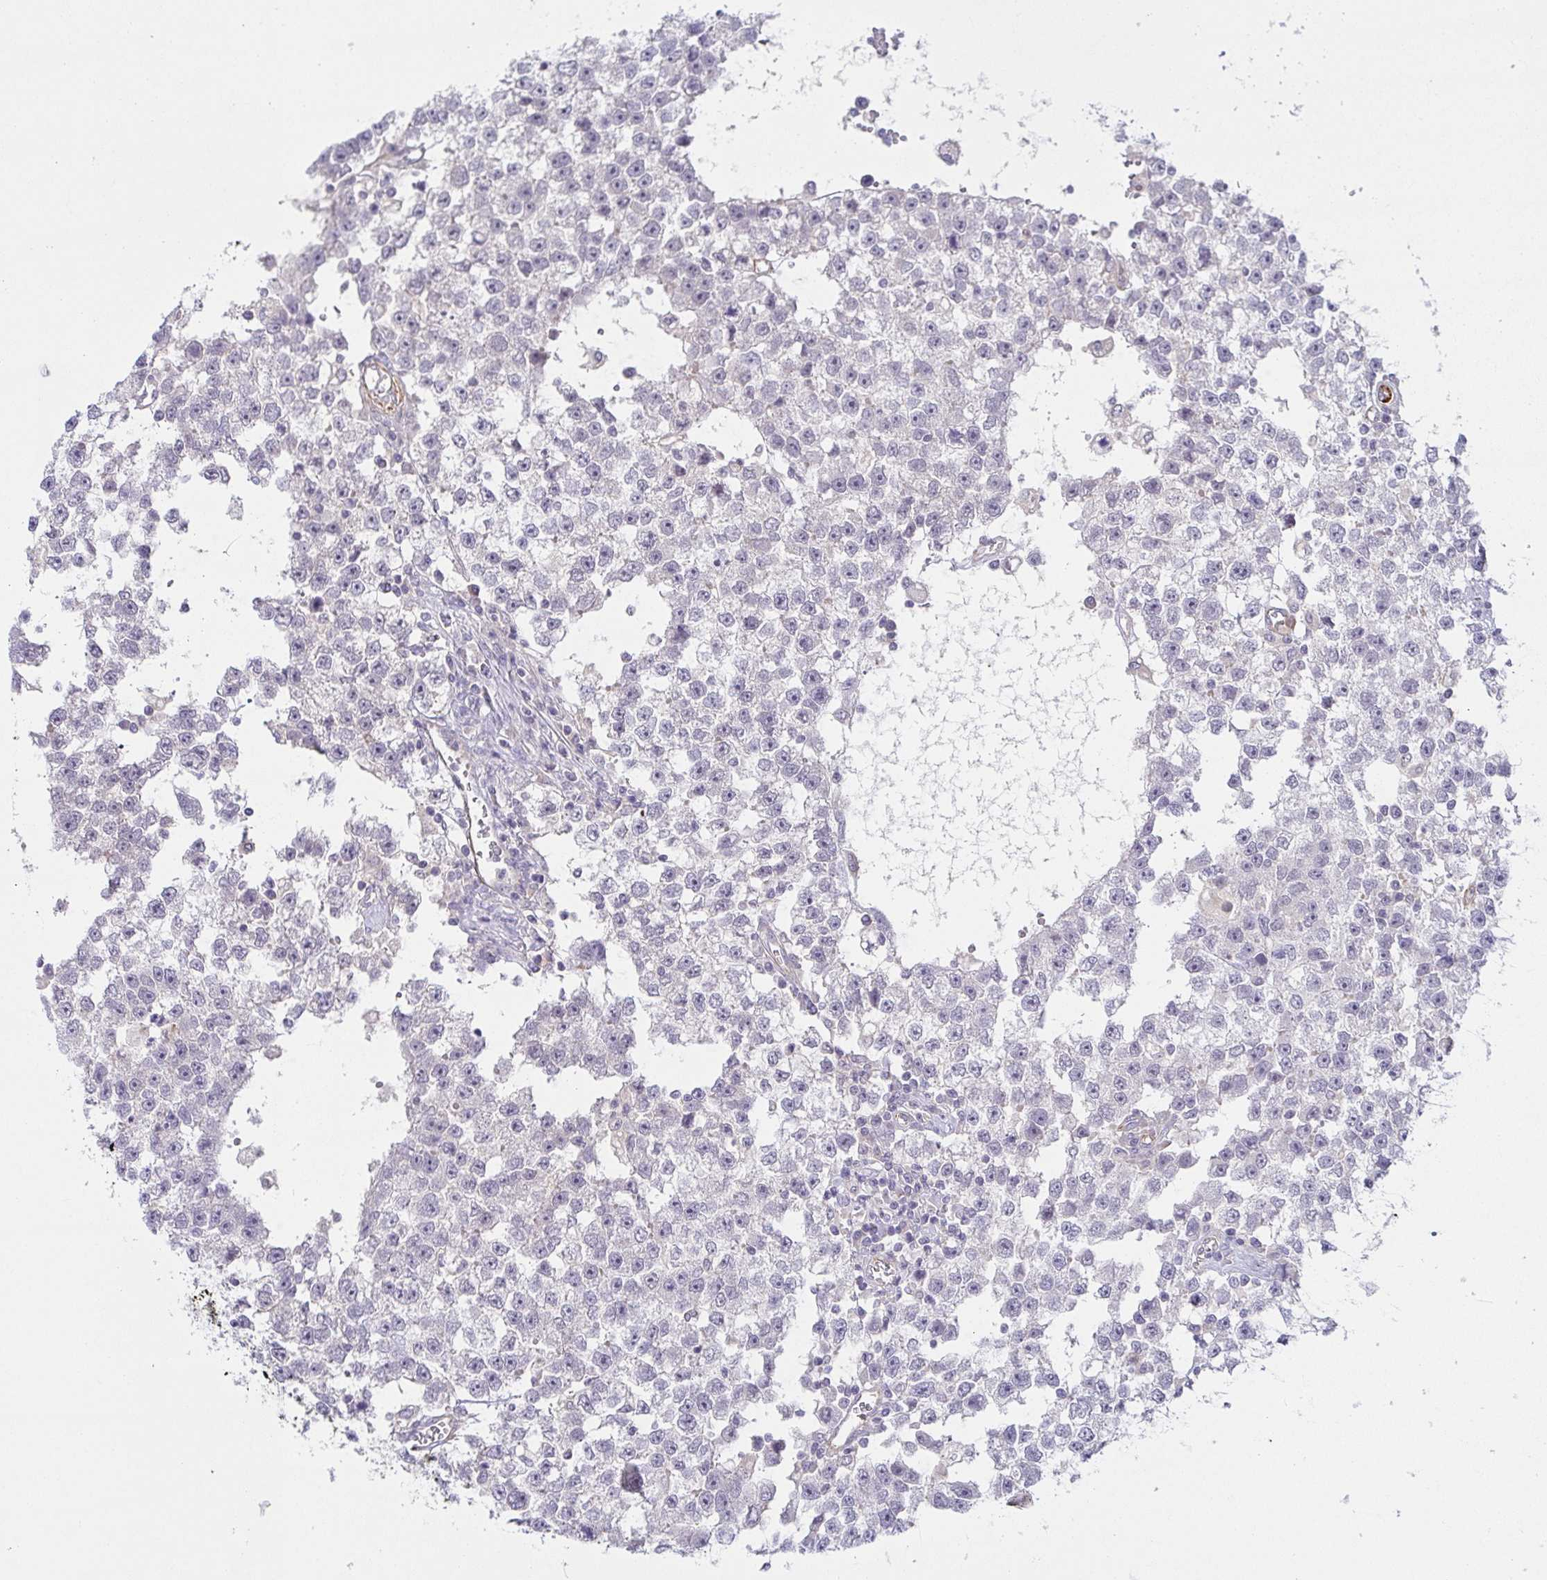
{"staining": {"intensity": "negative", "quantity": "none", "location": "none"}, "tissue": "testis cancer", "cell_type": "Tumor cells", "image_type": "cancer", "snomed": [{"axis": "morphology", "description": "Seminoma, NOS"}, {"axis": "topography", "description": "Testis"}], "caption": "This image is of testis cancer (seminoma) stained with immunohistochemistry to label a protein in brown with the nuclei are counter-stained blue. There is no staining in tumor cells.", "gene": "COL17A1", "patient": {"sex": "male", "age": 34}}